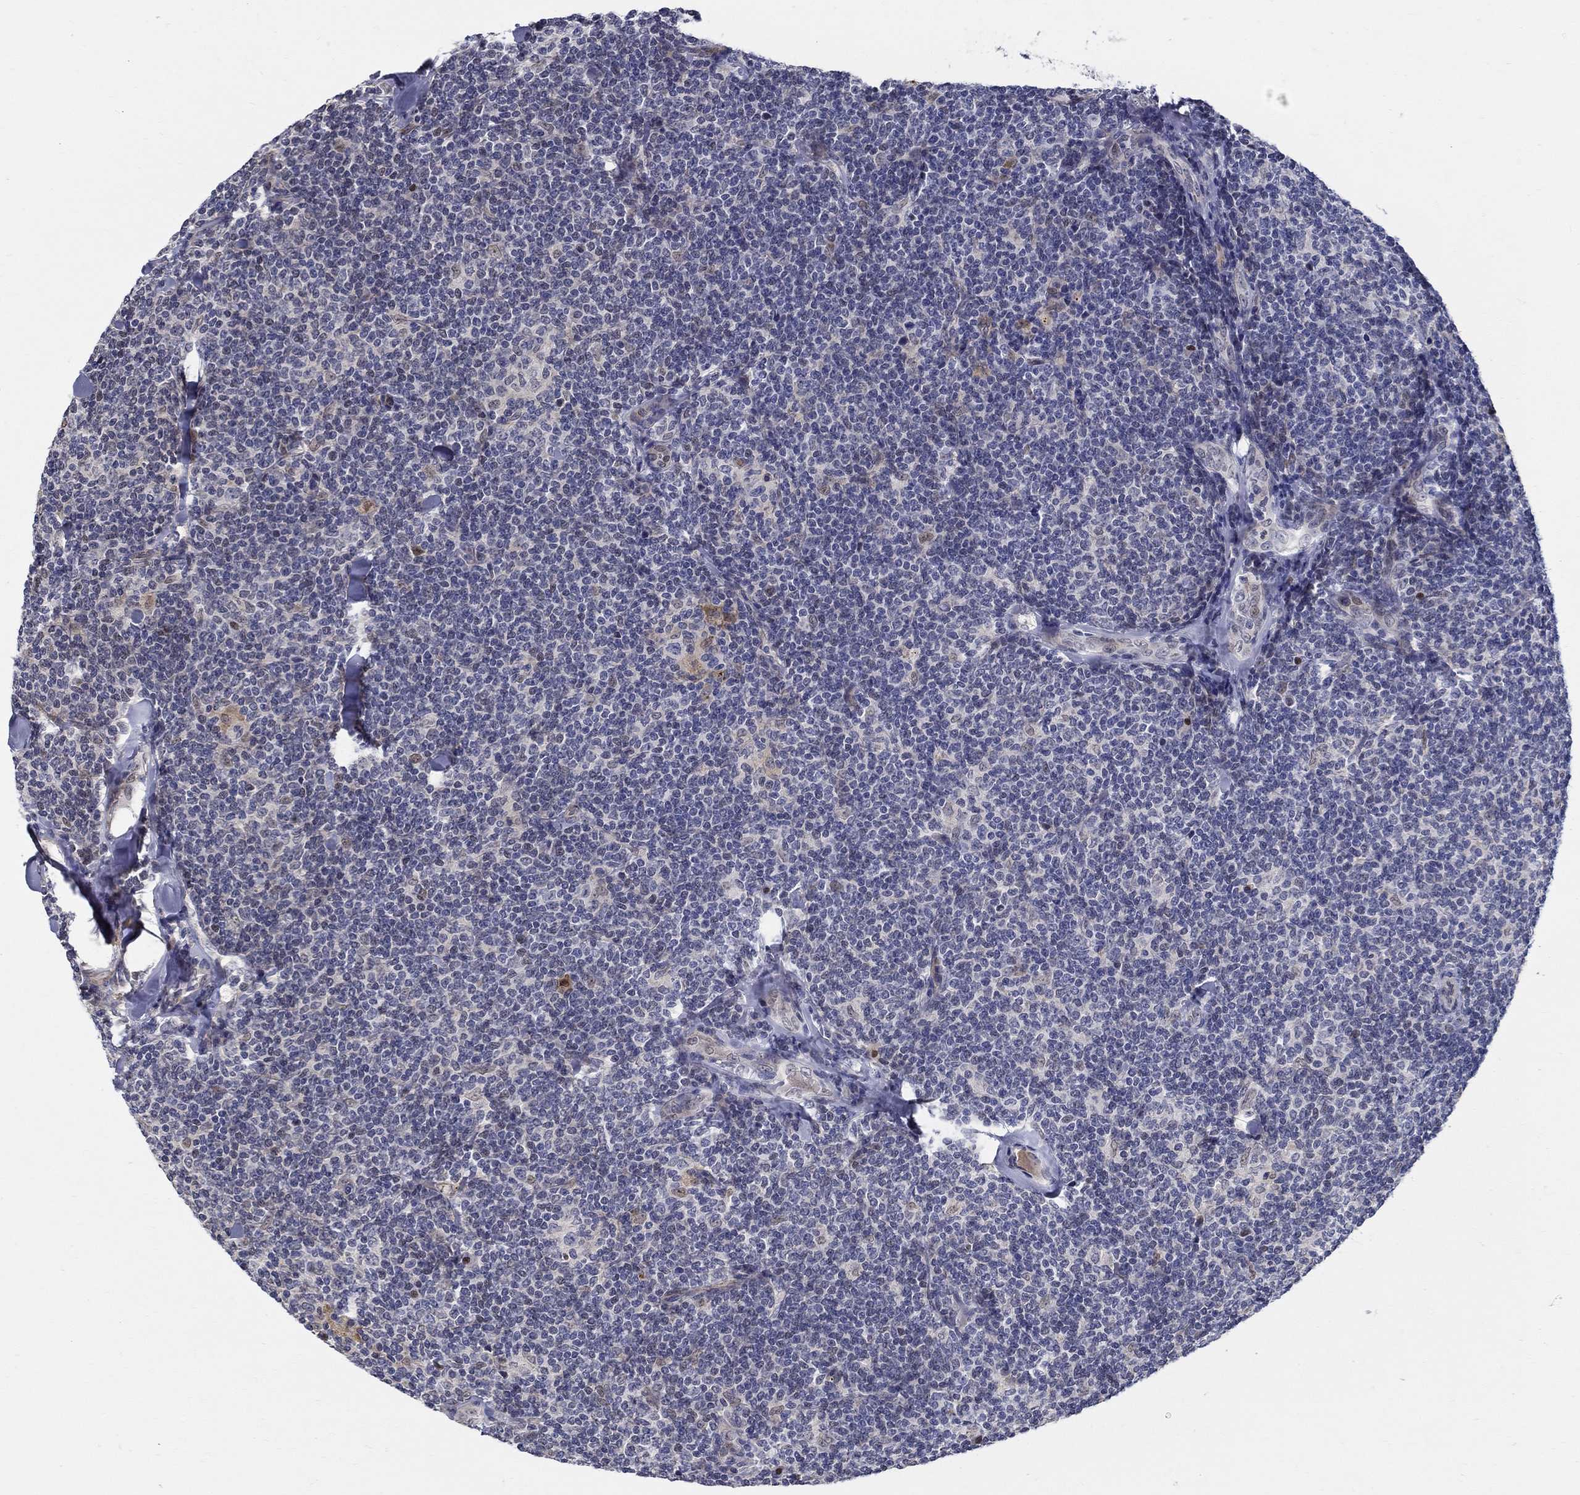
{"staining": {"intensity": "negative", "quantity": "none", "location": "none"}, "tissue": "lymphoma", "cell_type": "Tumor cells", "image_type": "cancer", "snomed": [{"axis": "morphology", "description": "Malignant lymphoma, non-Hodgkin's type, Low grade"}, {"axis": "topography", "description": "Lymph node"}], "caption": "The photomicrograph displays no significant staining in tumor cells of lymphoma. Brightfield microscopy of immunohistochemistry (IHC) stained with DAB (3,3'-diaminobenzidine) (brown) and hematoxylin (blue), captured at high magnification.", "gene": "C16orf46", "patient": {"sex": "female", "age": 56}}